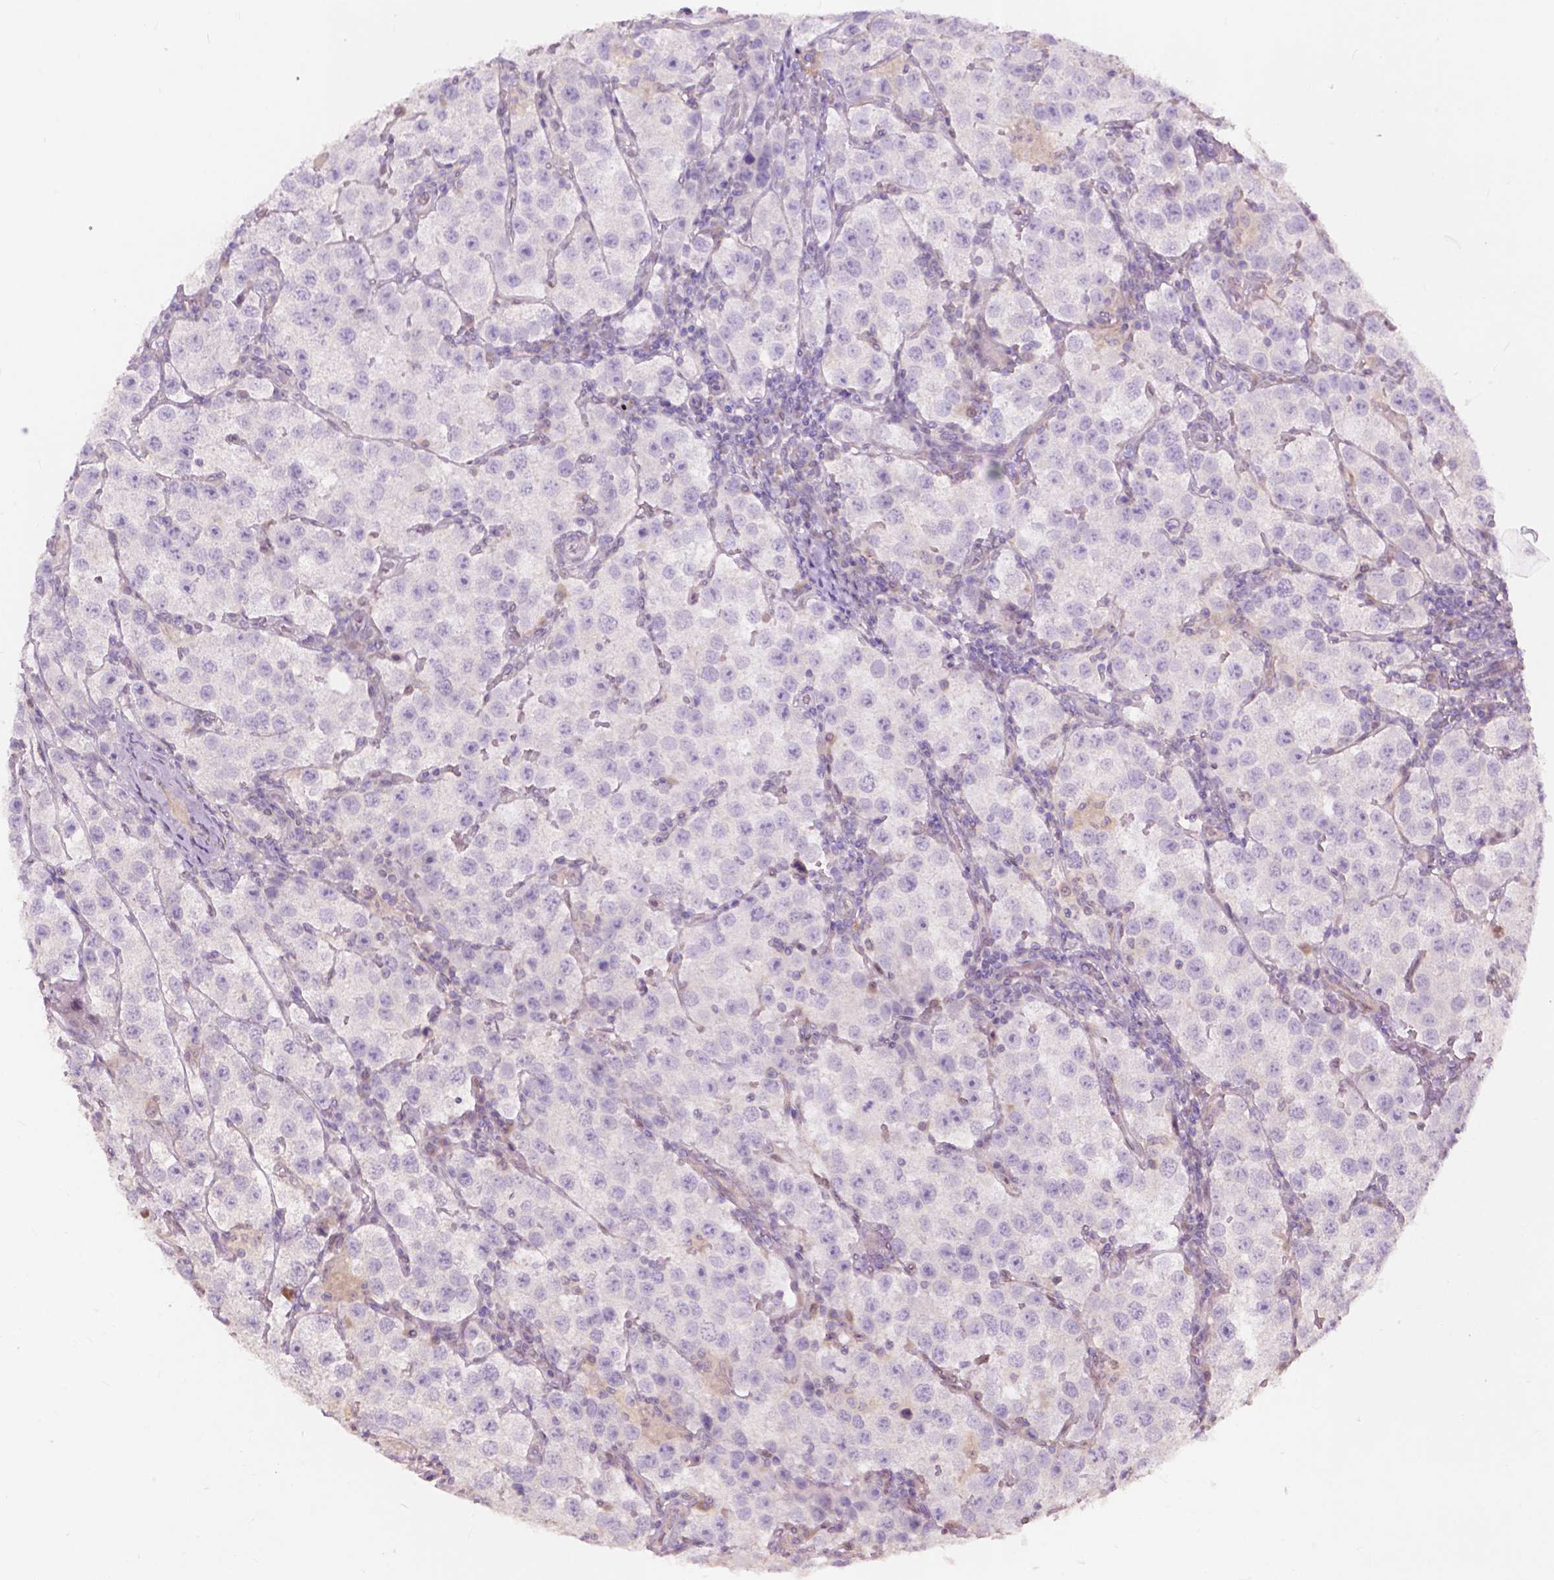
{"staining": {"intensity": "negative", "quantity": "none", "location": "none"}, "tissue": "testis cancer", "cell_type": "Tumor cells", "image_type": "cancer", "snomed": [{"axis": "morphology", "description": "Seminoma, NOS"}, {"axis": "topography", "description": "Testis"}], "caption": "Immunohistochemistry micrograph of neoplastic tissue: testis cancer (seminoma) stained with DAB exhibits no significant protein staining in tumor cells.", "gene": "GPR37", "patient": {"sex": "male", "age": 37}}